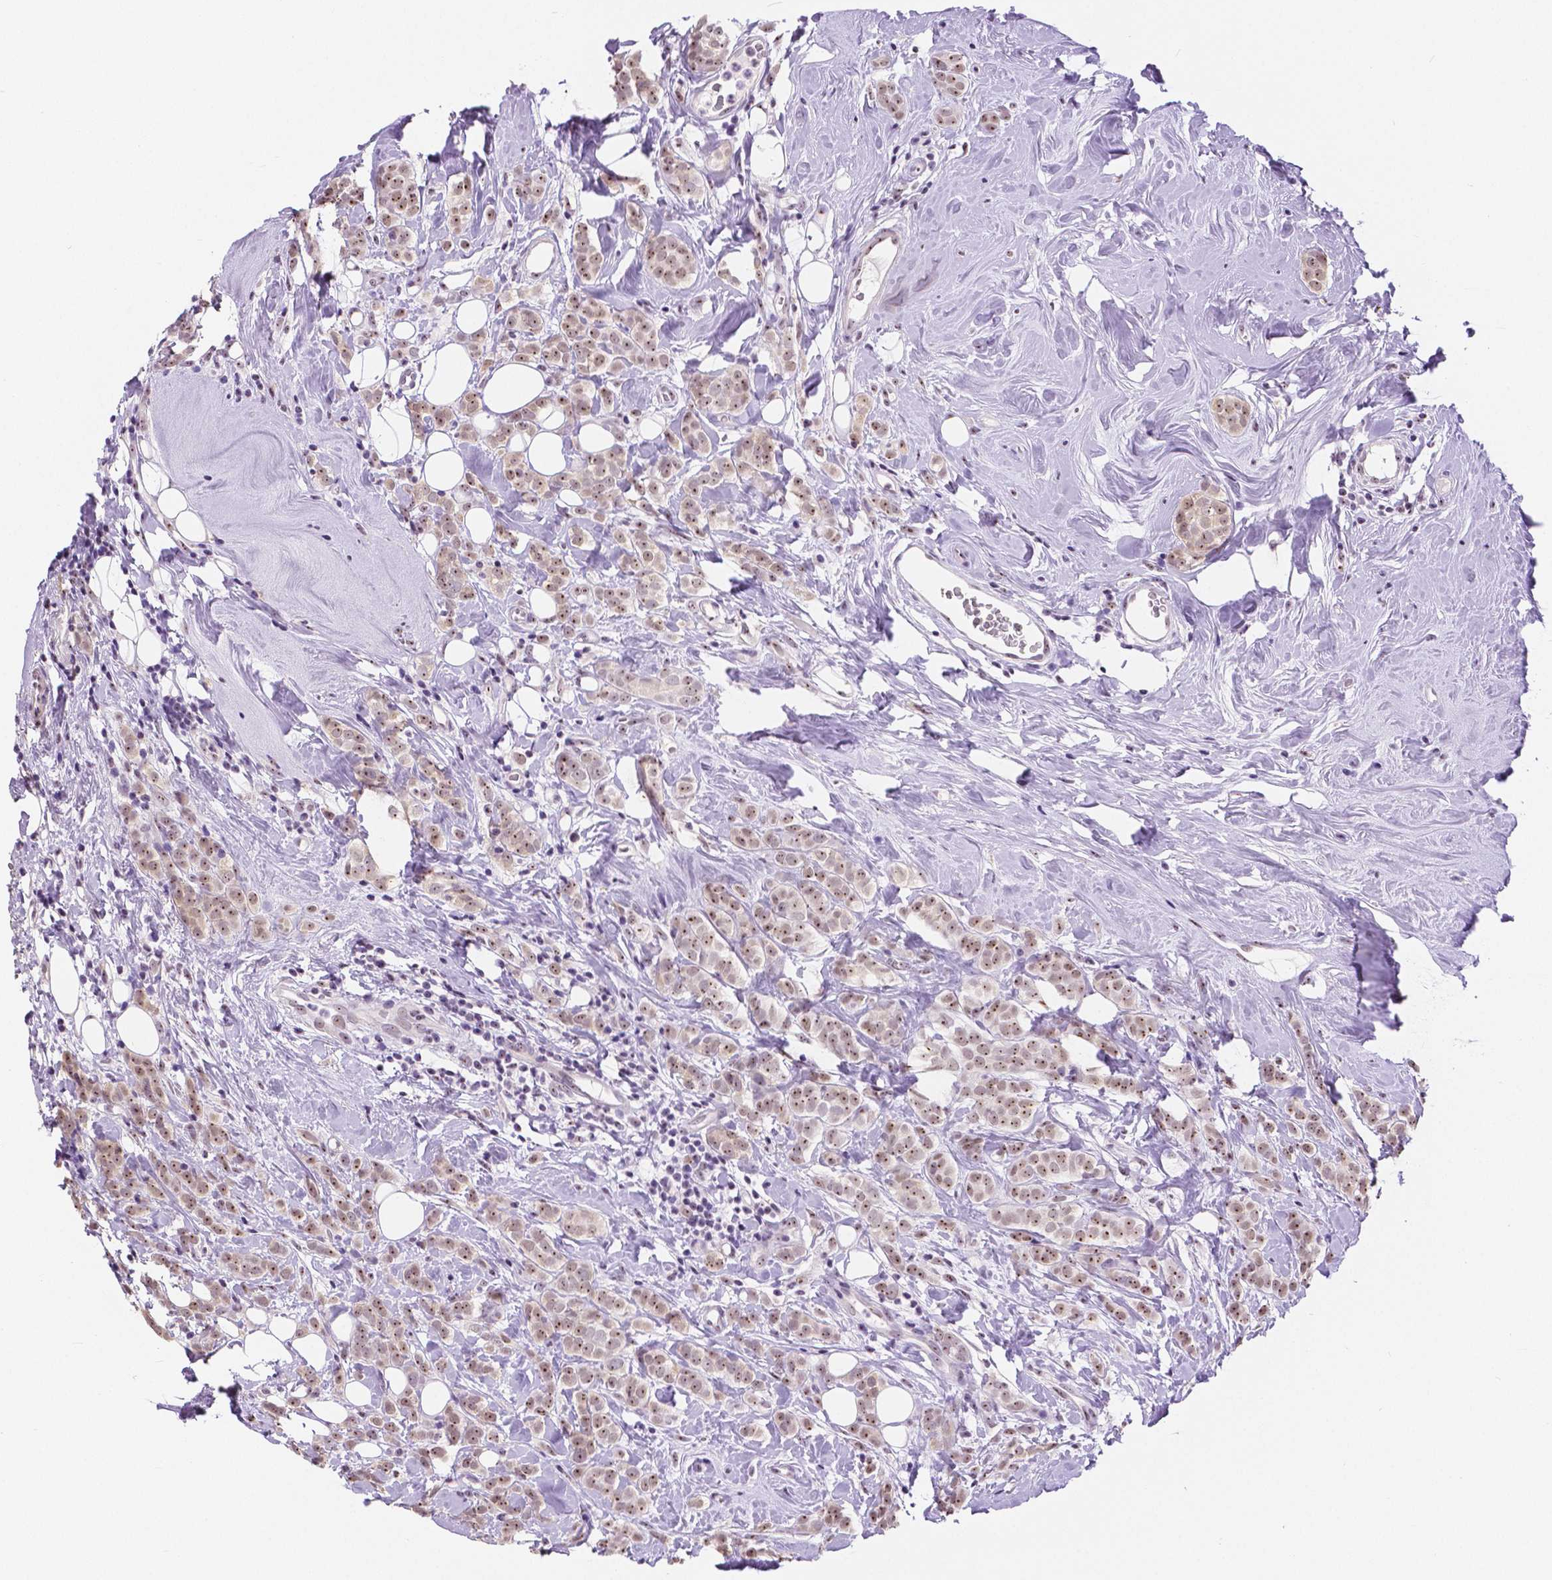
{"staining": {"intensity": "moderate", "quantity": ">75%", "location": "nuclear"}, "tissue": "breast cancer", "cell_type": "Tumor cells", "image_type": "cancer", "snomed": [{"axis": "morphology", "description": "Lobular carcinoma"}, {"axis": "topography", "description": "Breast"}], "caption": "This image reveals IHC staining of breast cancer (lobular carcinoma), with medium moderate nuclear expression in about >75% of tumor cells.", "gene": "NHP2", "patient": {"sex": "female", "age": 49}}